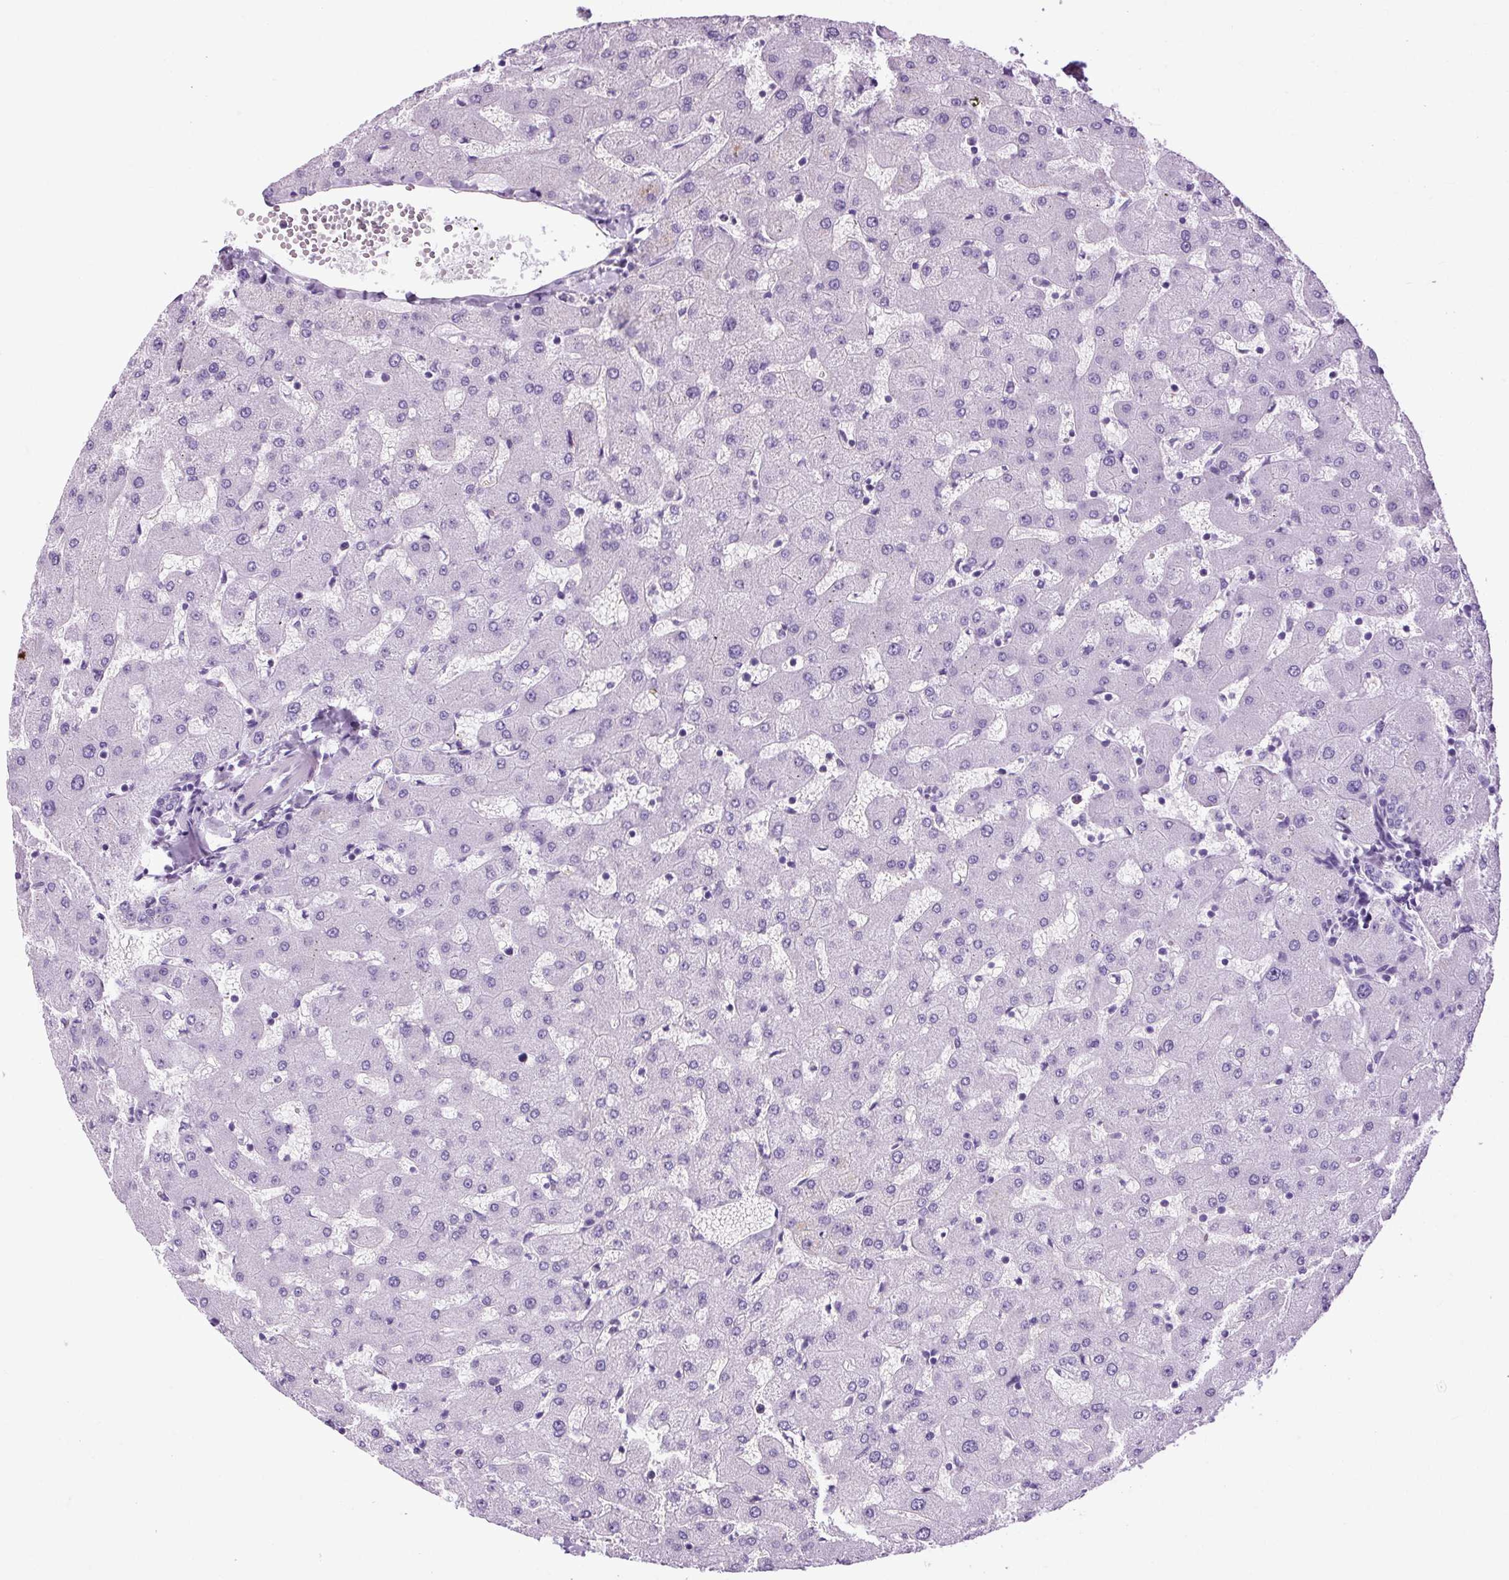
{"staining": {"intensity": "negative", "quantity": "none", "location": "none"}, "tissue": "liver", "cell_type": "Cholangiocytes", "image_type": "normal", "snomed": [{"axis": "morphology", "description": "Normal tissue, NOS"}, {"axis": "topography", "description": "Liver"}], "caption": "This is an immunohistochemistry histopathology image of unremarkable liver. There is no expression in cholangiocytes.", "gene": "OOEP", "patient": {"sex": "female", "age": 63}}